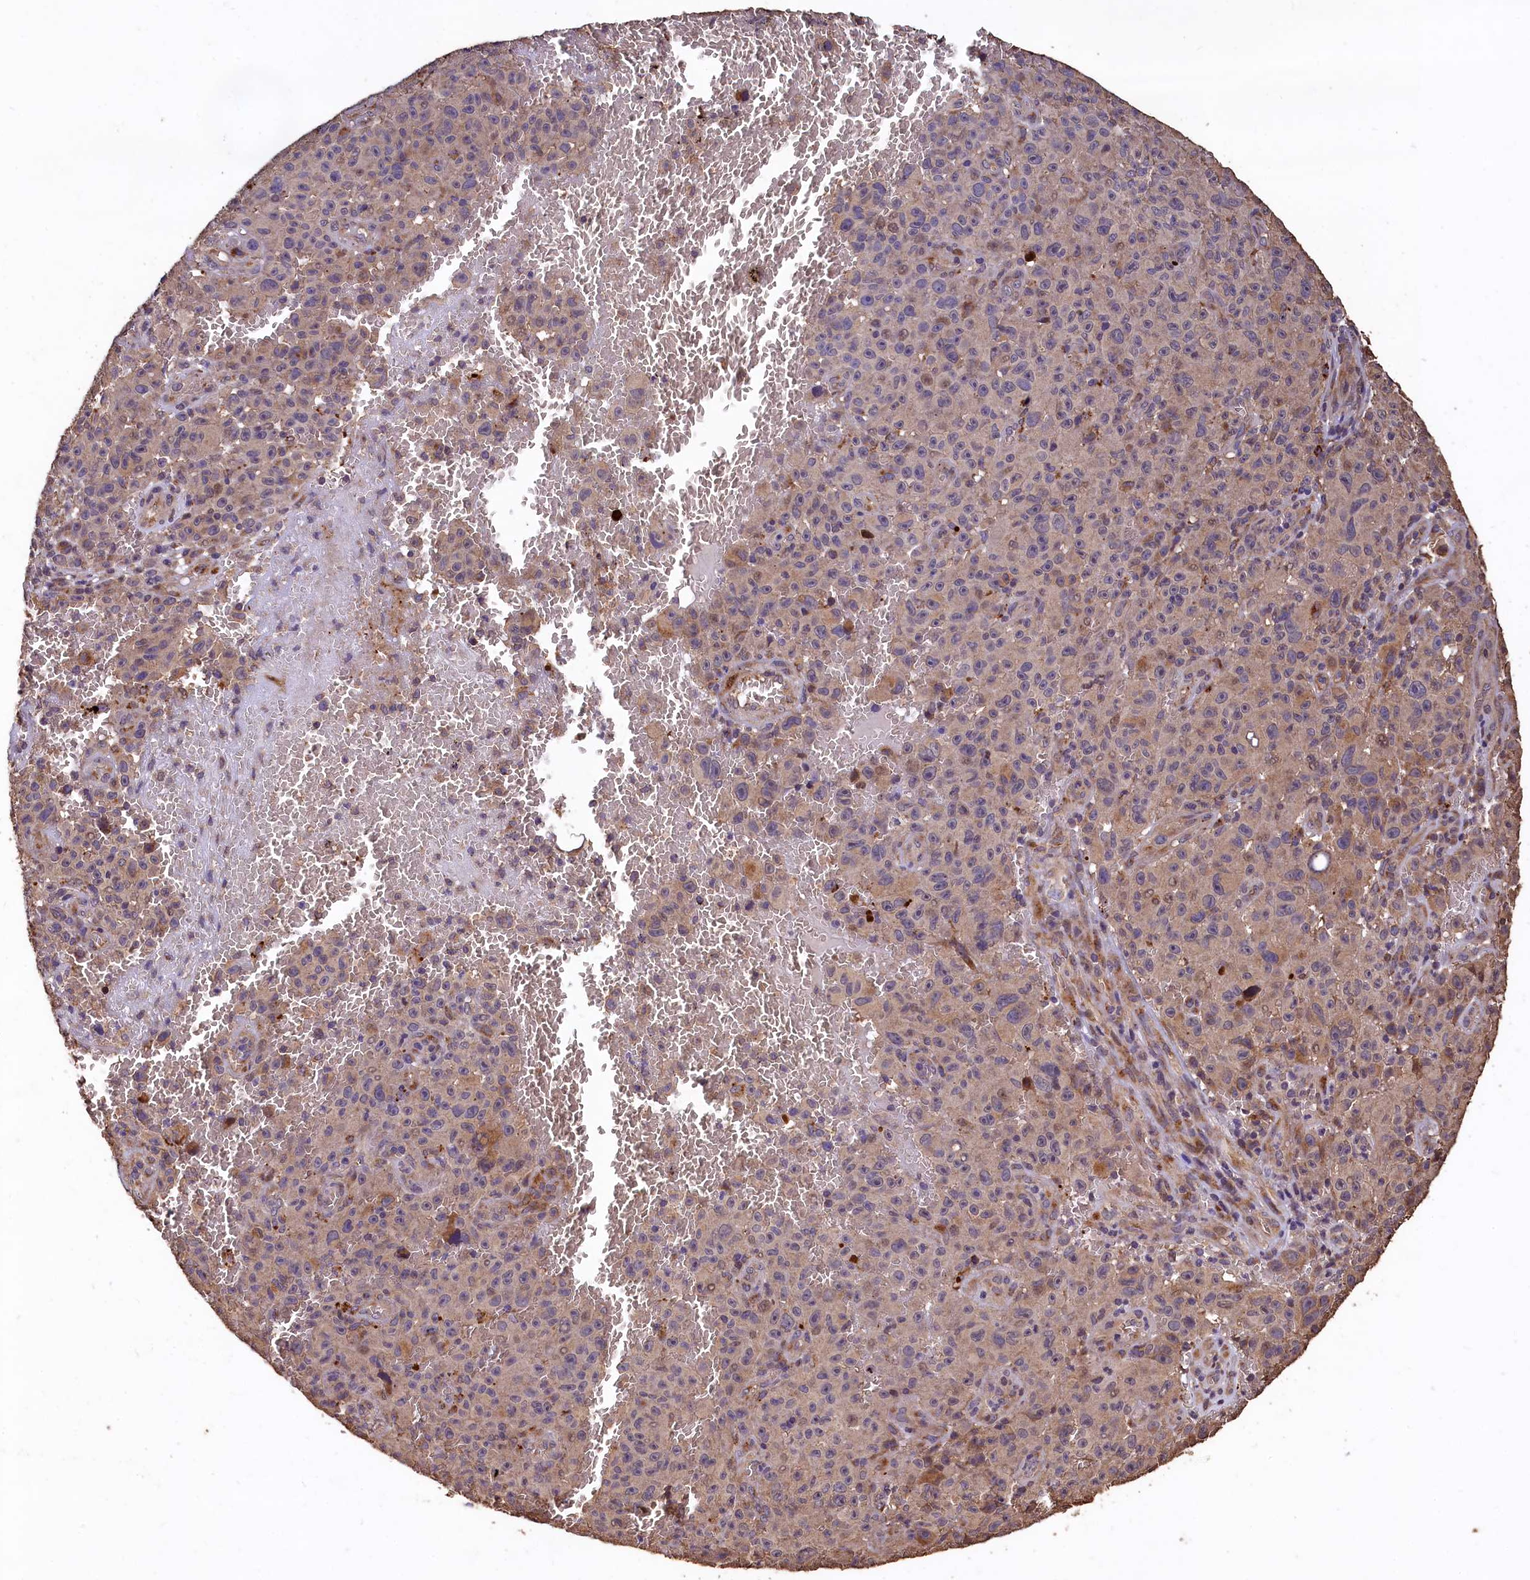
{"staining": {"intensity": "moderate", "quantity": "25%-75%", "location": "cytoplasmic/membranous"}, "tissue": "melanoma", "cell_type": "Tumor cells", "image_type": "cancer", "snomed": [{"axis": "morphology", "description": "Malignant melanoma, NOS"}, {"axis": "topography", "description": "Skin"}], "caption": "About 25%-75% of tumor cells in melanoma reveal moderate cytoplasmic/membranous protein staining as visualized by brown immunohistochemical staining.", "gene": "LSM4", "patient": {"sex": "female", "age": 82}}